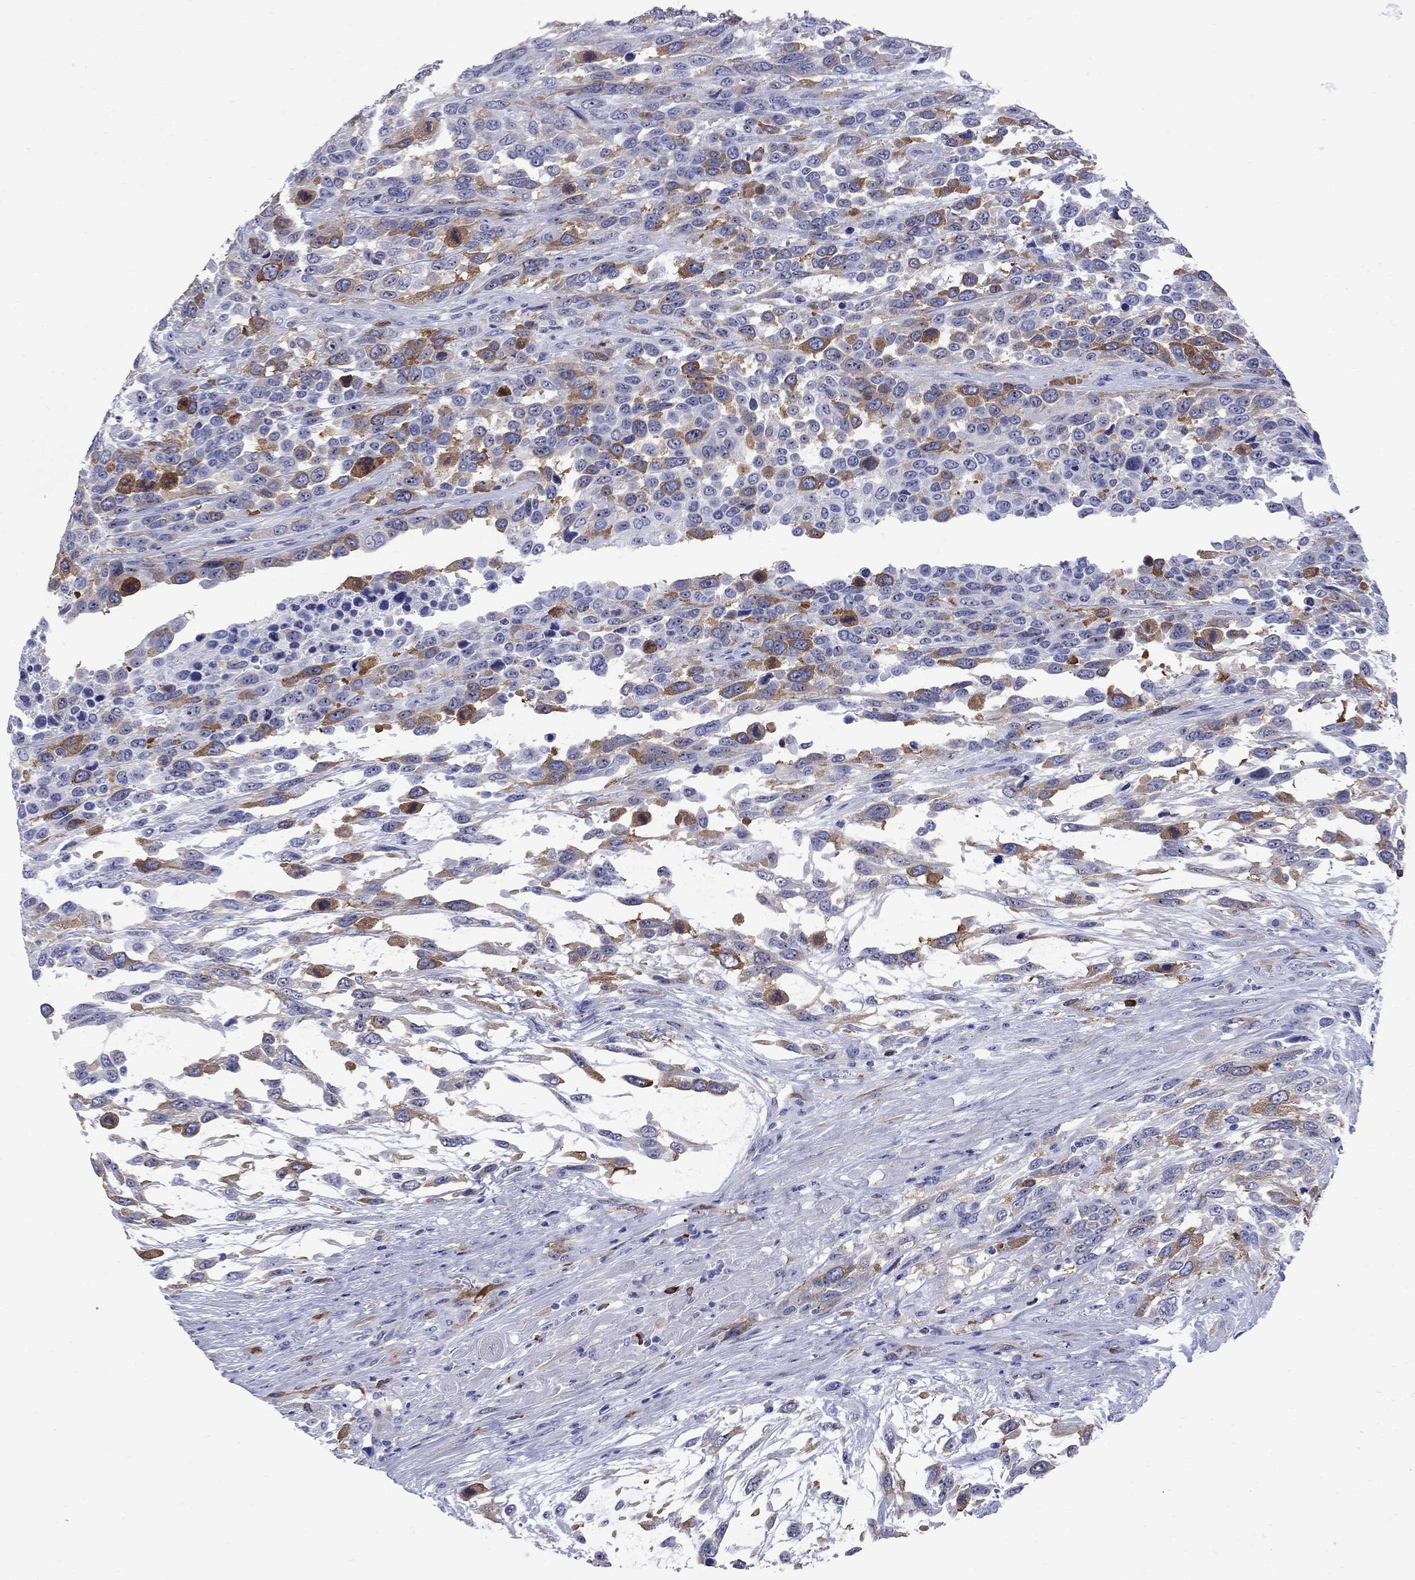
{"staining": {"intensity": "moderate", "quantity": "25%-75%", "location": "cytoplasmic/membranous"}, "tissue": "urothelial cancer", "cell_type": "Tumor cells", "image_type": "cancer", "snomed": [{"axis": "morphology", "description": "Urothelial carcinoma, High grade"}, {"axis": "topography", "description": "Urinary bladder"}], "caption": "The photomicrograph reveals staining of urothelial cancer, revealing moderate cytoplasmic/membranous protein positivity (brown color) within tumor cells.", "gene": "TACC3", "patient": {"sex": "female", "age": 70}}